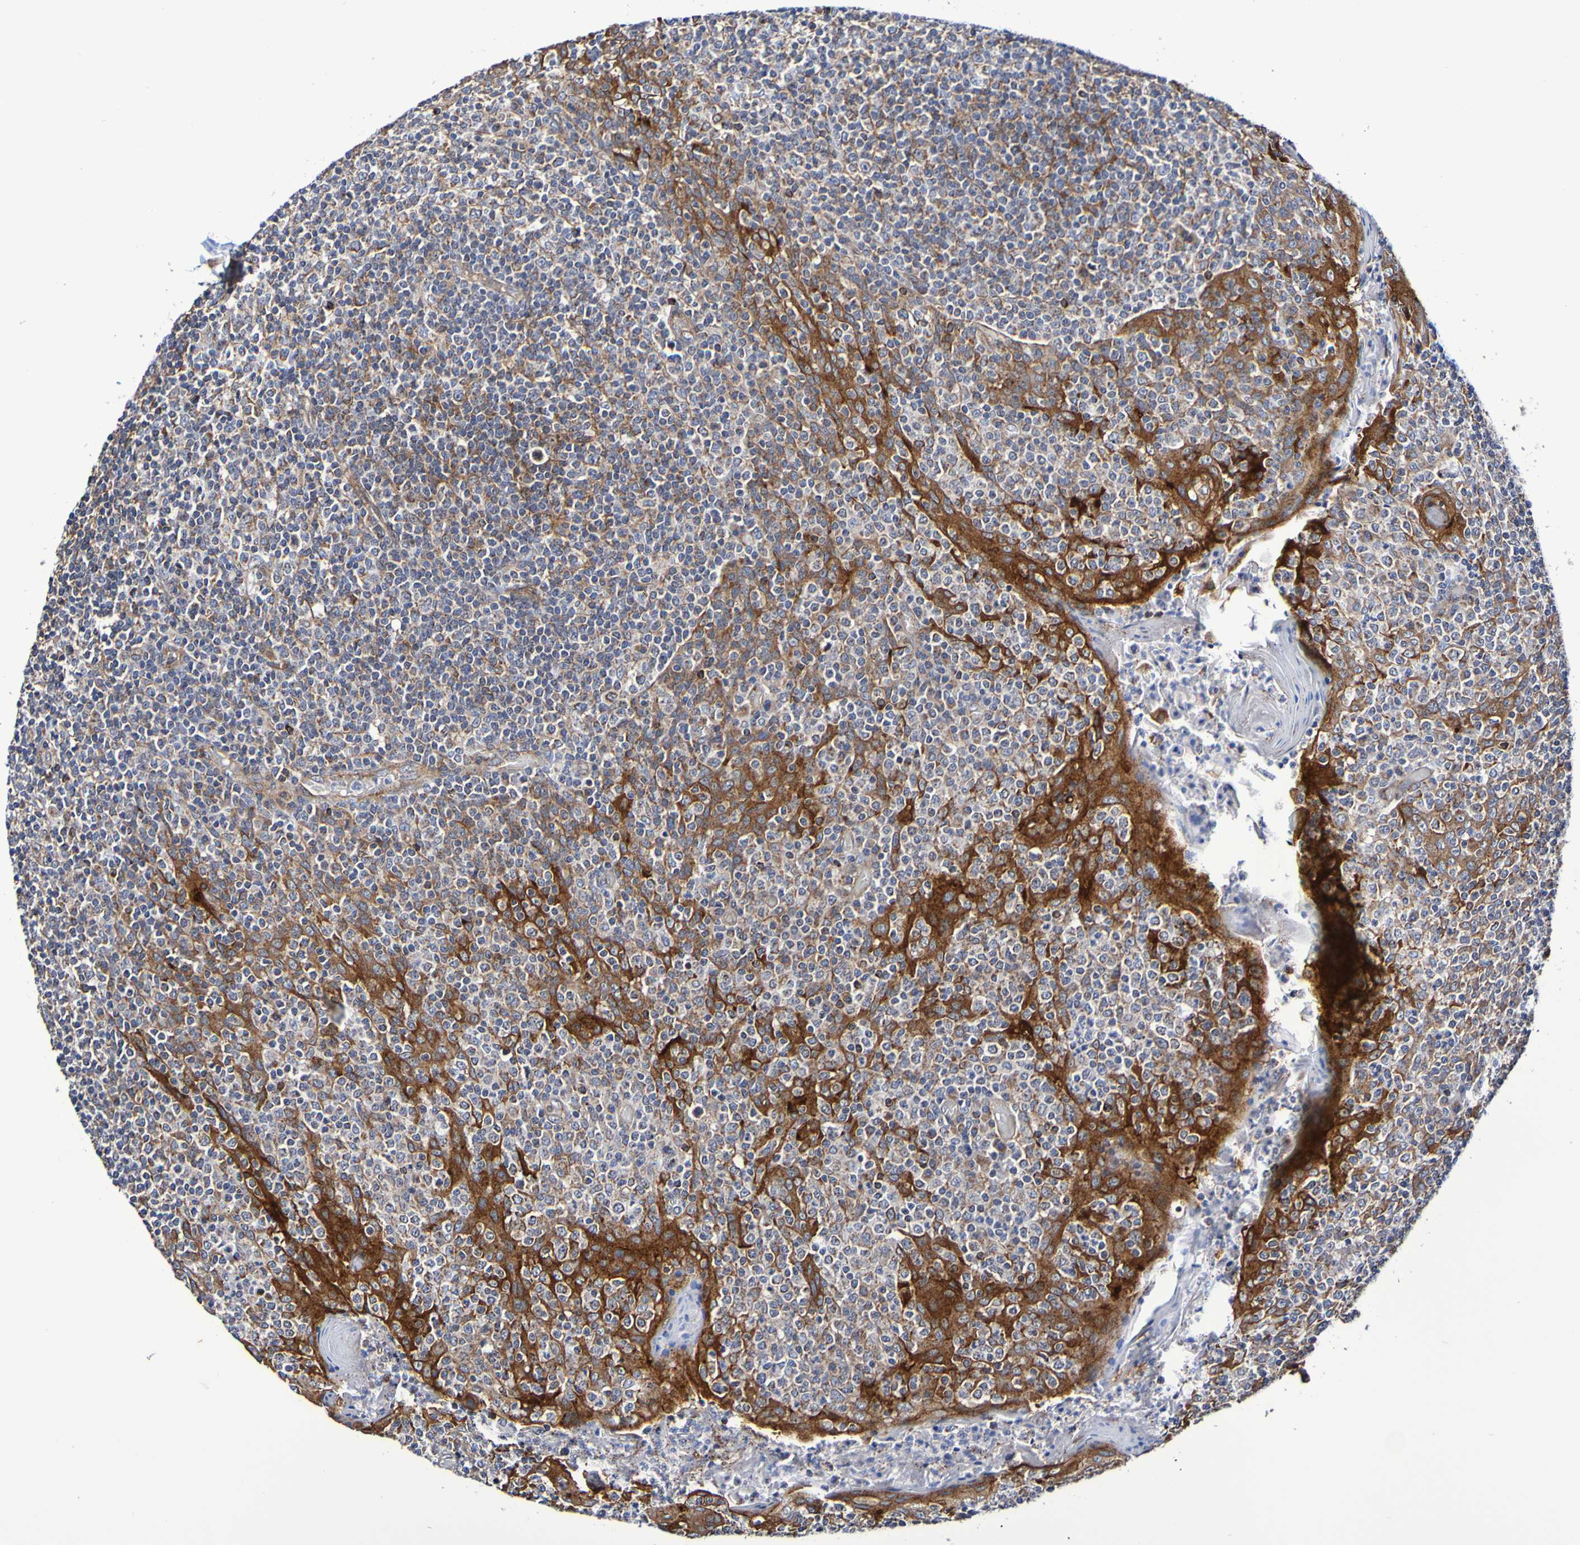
{"staining": {"intensity": "moderate", "quantity": "25%-75%", "location": "cytoplasmic/membranous"}, "tissue": "tonsil", "cell_type": "Germinal center cells", "image_type": "normal", "snomed": [{"axis": "morphology", "description": "Normal tissue, NOS"}, {"axis": "topography", "description": "Tonsil"}], "caption": "Protein analysis of benign tonsil reveals moderate cytoplasmic/membranous expression in approximately 25%-75% of germinal center cells. (DAB = brown stain, brightfield microscopy at high magnification).", "gene": "GJB1", "patient": {"sex": "female", "age": 19}}